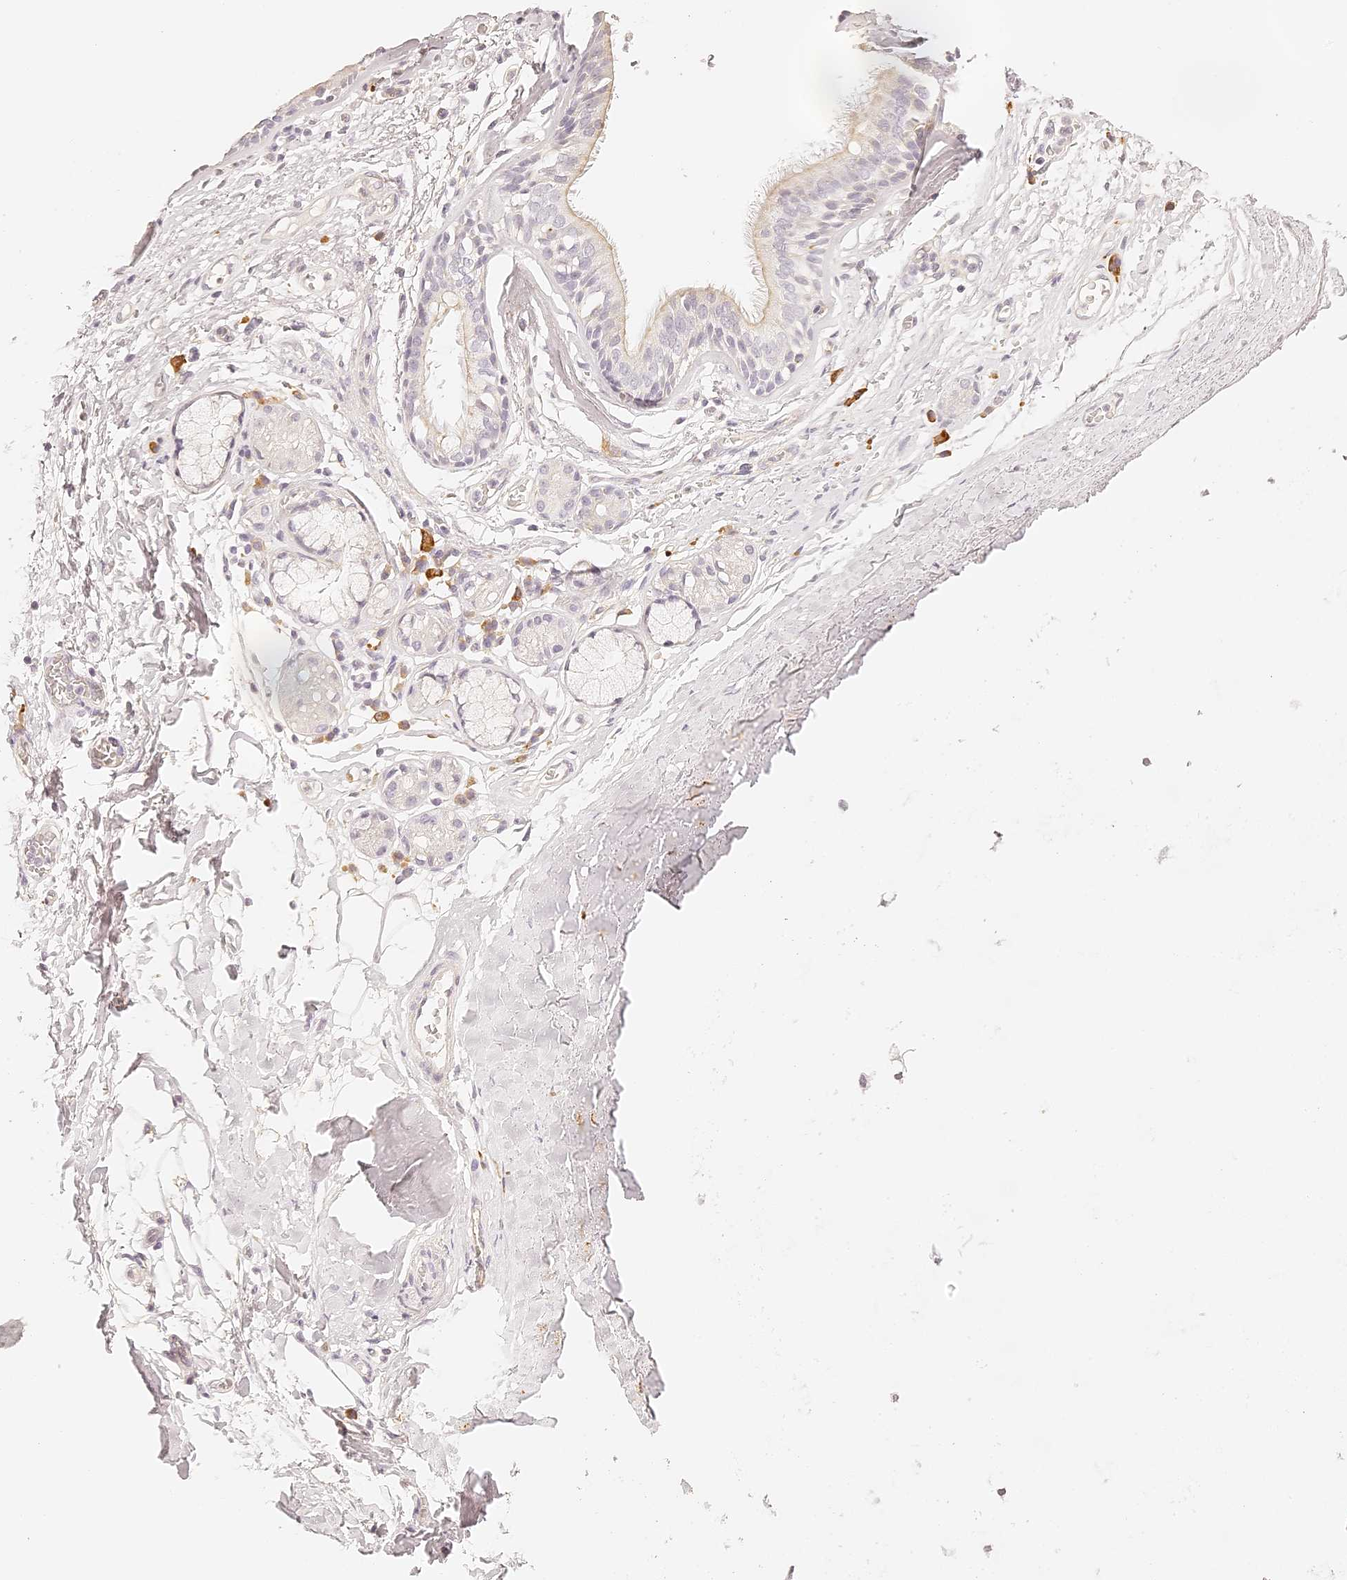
{"staining": {"intensity": "negative", "quantity": "none", "location": "none"}, "tissue": "bronchus", "cell_type": "Respiratory epithelial cells", "image_type": "normal", "snomed": [{"axis": "morphology", "description": "Normal tissue, NOS"}, {"axis": "topography", "description": "Cartilage tissue"}], "caption": "This is an immunohistochemistry image of unremarkable human bronchus. There is no staining in respiratory epithelial cells.", "gene": "TRIM45", "patient": {"sex": "female", "age": 63}}